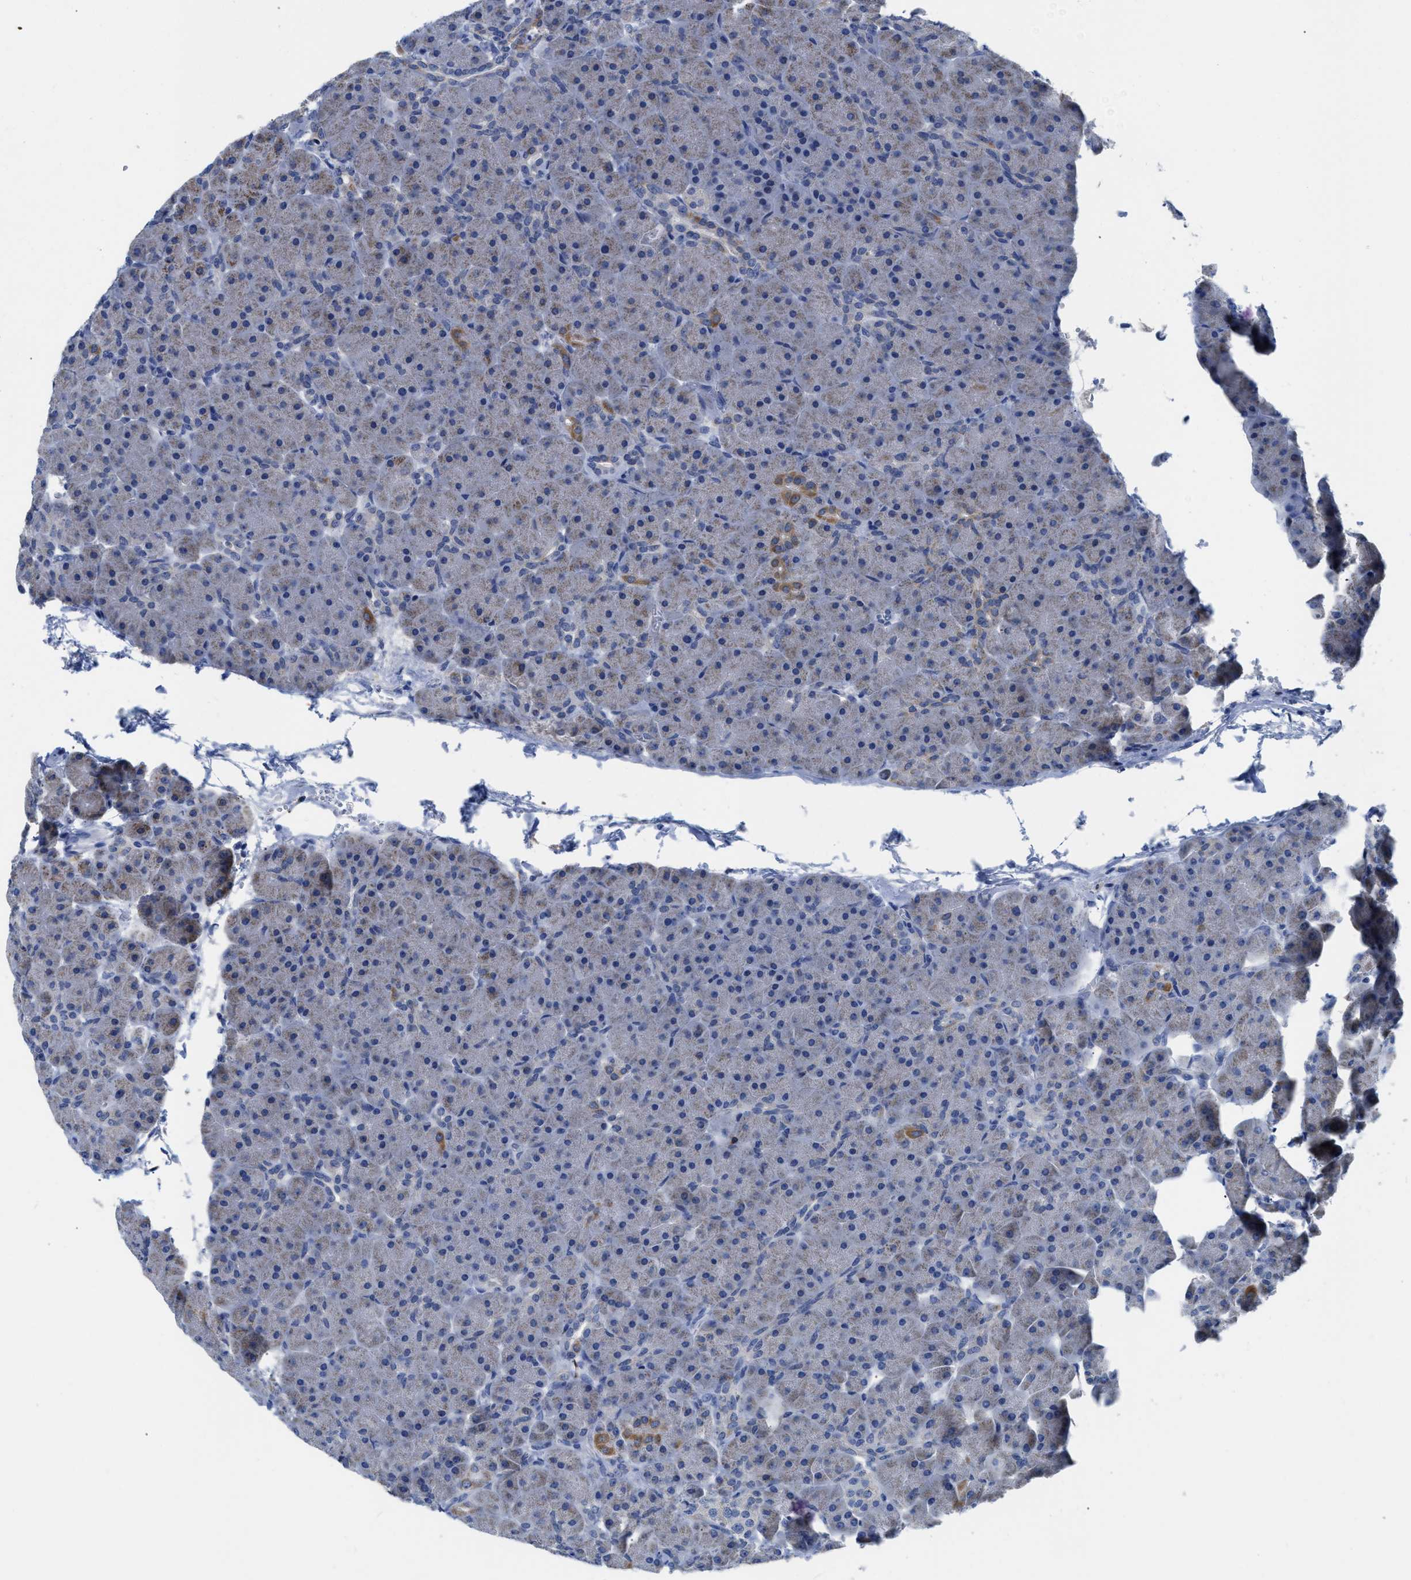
{"staining": {"intensity": "moderate", "quantity": "<25%", "location": "cytoplasmic/membranous"}, "tissue": "pancreas", "cell_type": "Exocrine glandular cells", "image_type": "normal", "snomed": [{"axis": "morphology", "description": "Normal tissue, NOS"}, {"axis": "topography", "description": "Pancreas"}], "caption": "This is a histology image of immunohistochemistry staining of unremarkable pancreas, which shows moderate positivity in the cytoplasmic/membranous of exocrine glandular cells.", "gene": "ETFA", "patient": {"sex": "male", "age": 66}}